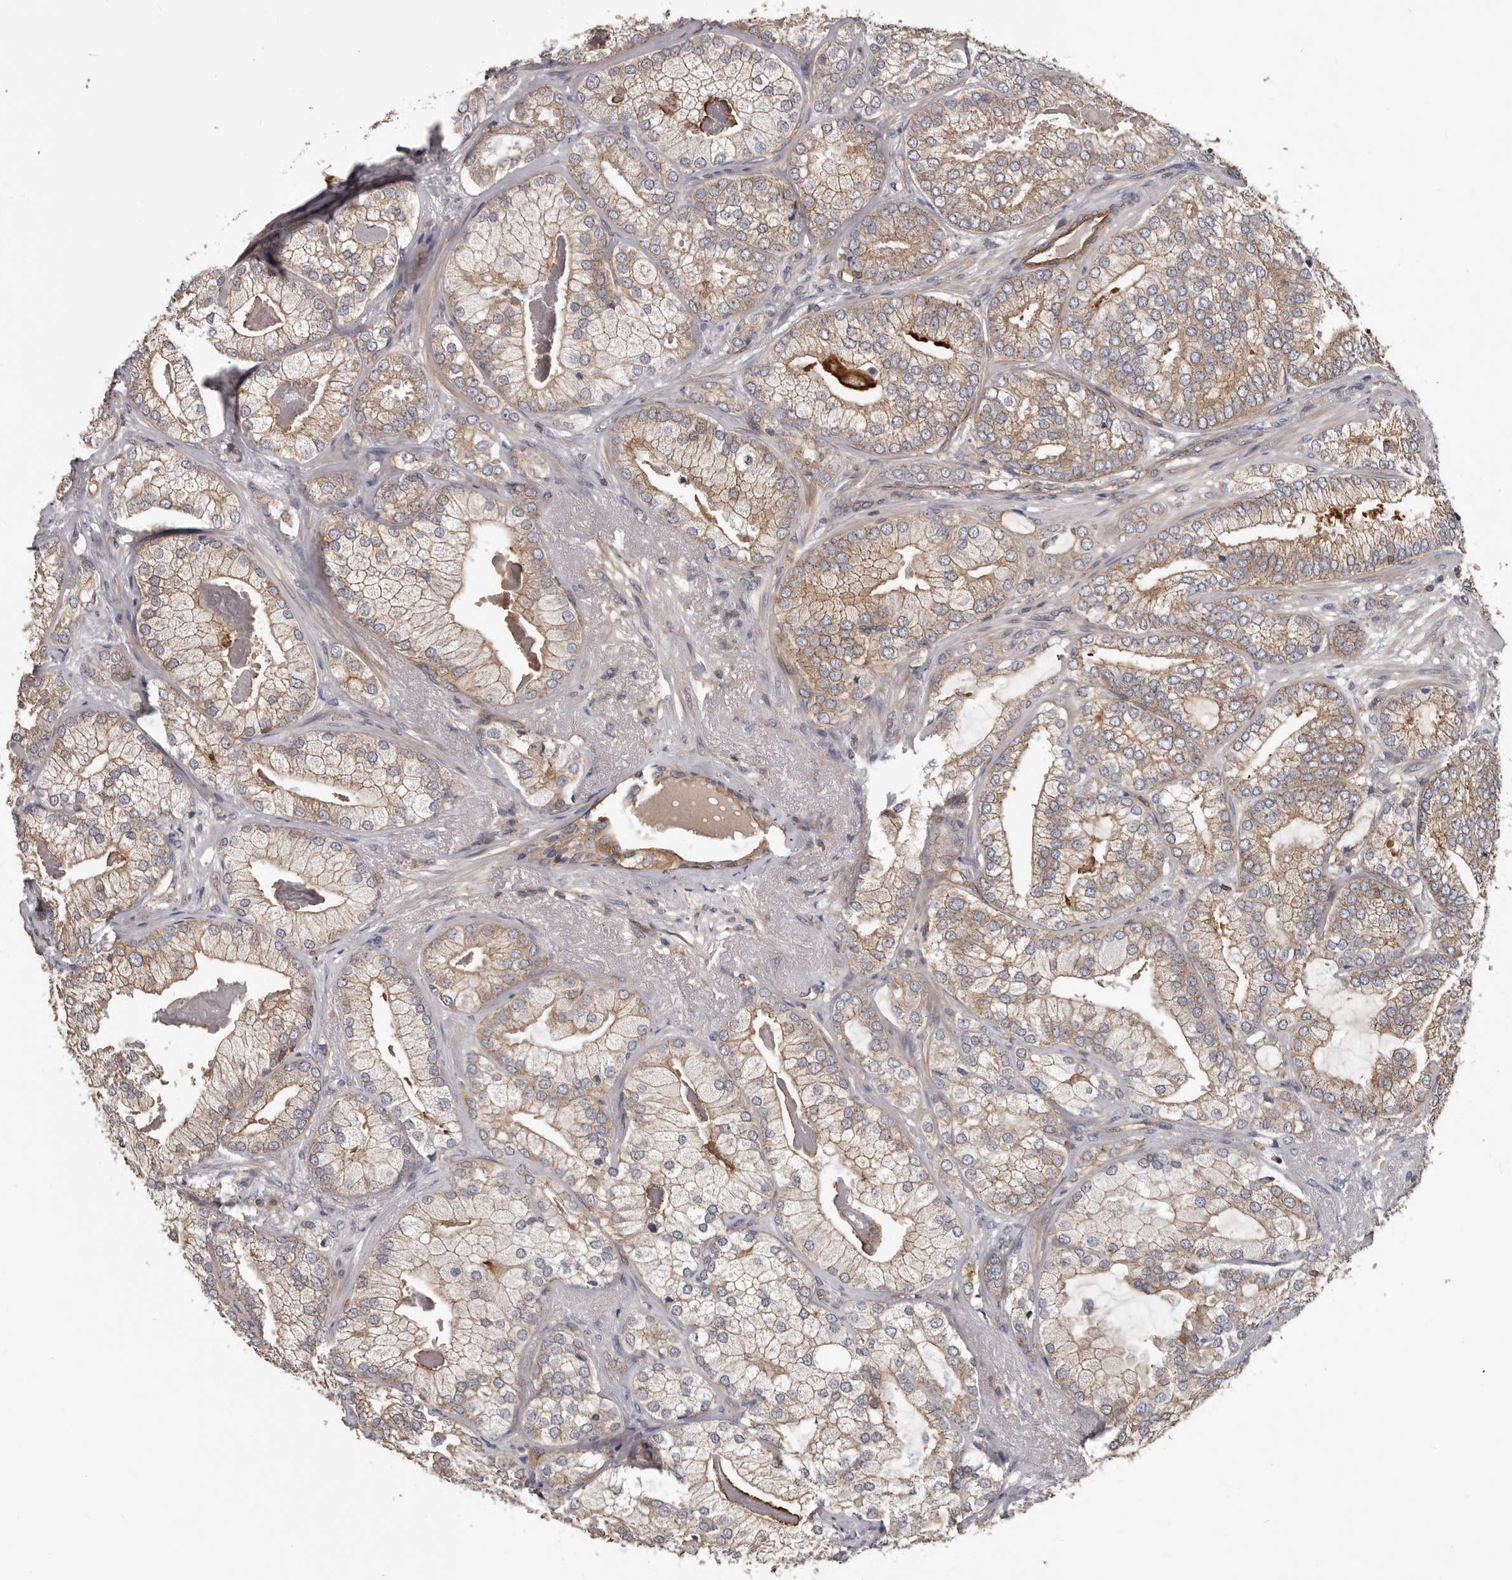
{"staining": {"intensity": "moderate", "quantity": ">75%", "location": "cytoplasmic/membranous"}, "tissue": "prostate cancer", "cell_type": "Tumor cells", "image_type": "cancer", "snomed": [{"axis": "morphology", "description": "Normal morphology"}, {"axis": "morphology", "description": "Adenocarcinoma, Low grade"}, {"axis": "topography", "description": "Prostate"}], "caption": "Immunohistochemical staining of human prostate adenocarcinoma (low-grade) exhibits medium levels of moderate cytoplasmic/membranous protein expression in about >75% of tumor cells.", "gene": "PNRC2", "patient": {"sex": "male", "age": 72}}